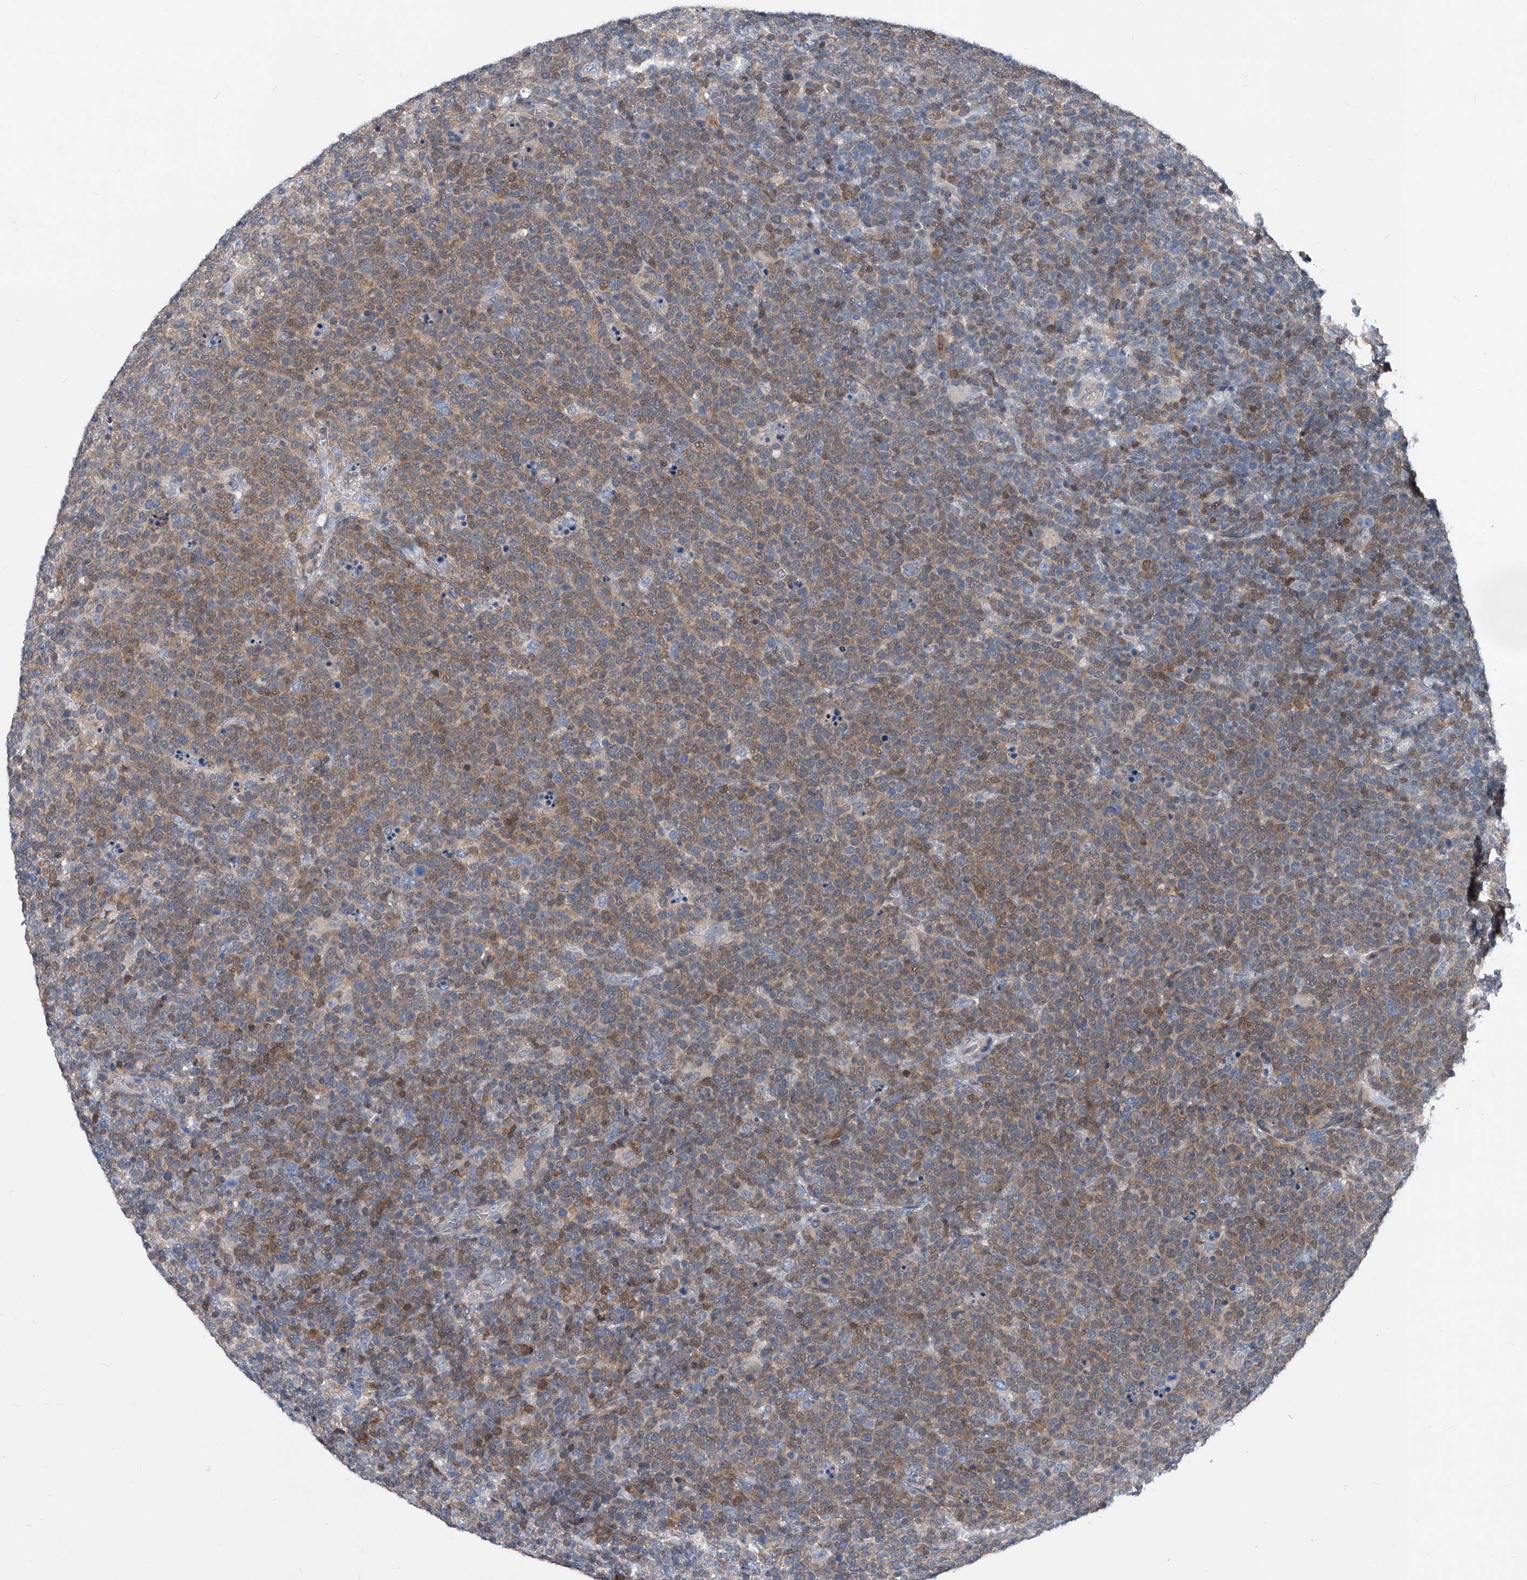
{"staining": {"intensity": "moderate", "quantity": ">75%", "location": "cytoplasmic/membranous"}, "tissue": "lymphoma", "cell_type": "Tumor cells", "image_type": "cancer", "snomed": [{"axis": "morphology", "description": "Malignant lymphoma, non-Hodgkin's type, High grade"}, {"axis": "topography", "description": "Lymph node"}], "caption": "A brown stain shows moderate cytoplasmic/membranous expression of a protein in lymphoma tumor cells.", "gene": "MAP2K6", "patient": {"sex": "male", "age": 61}}